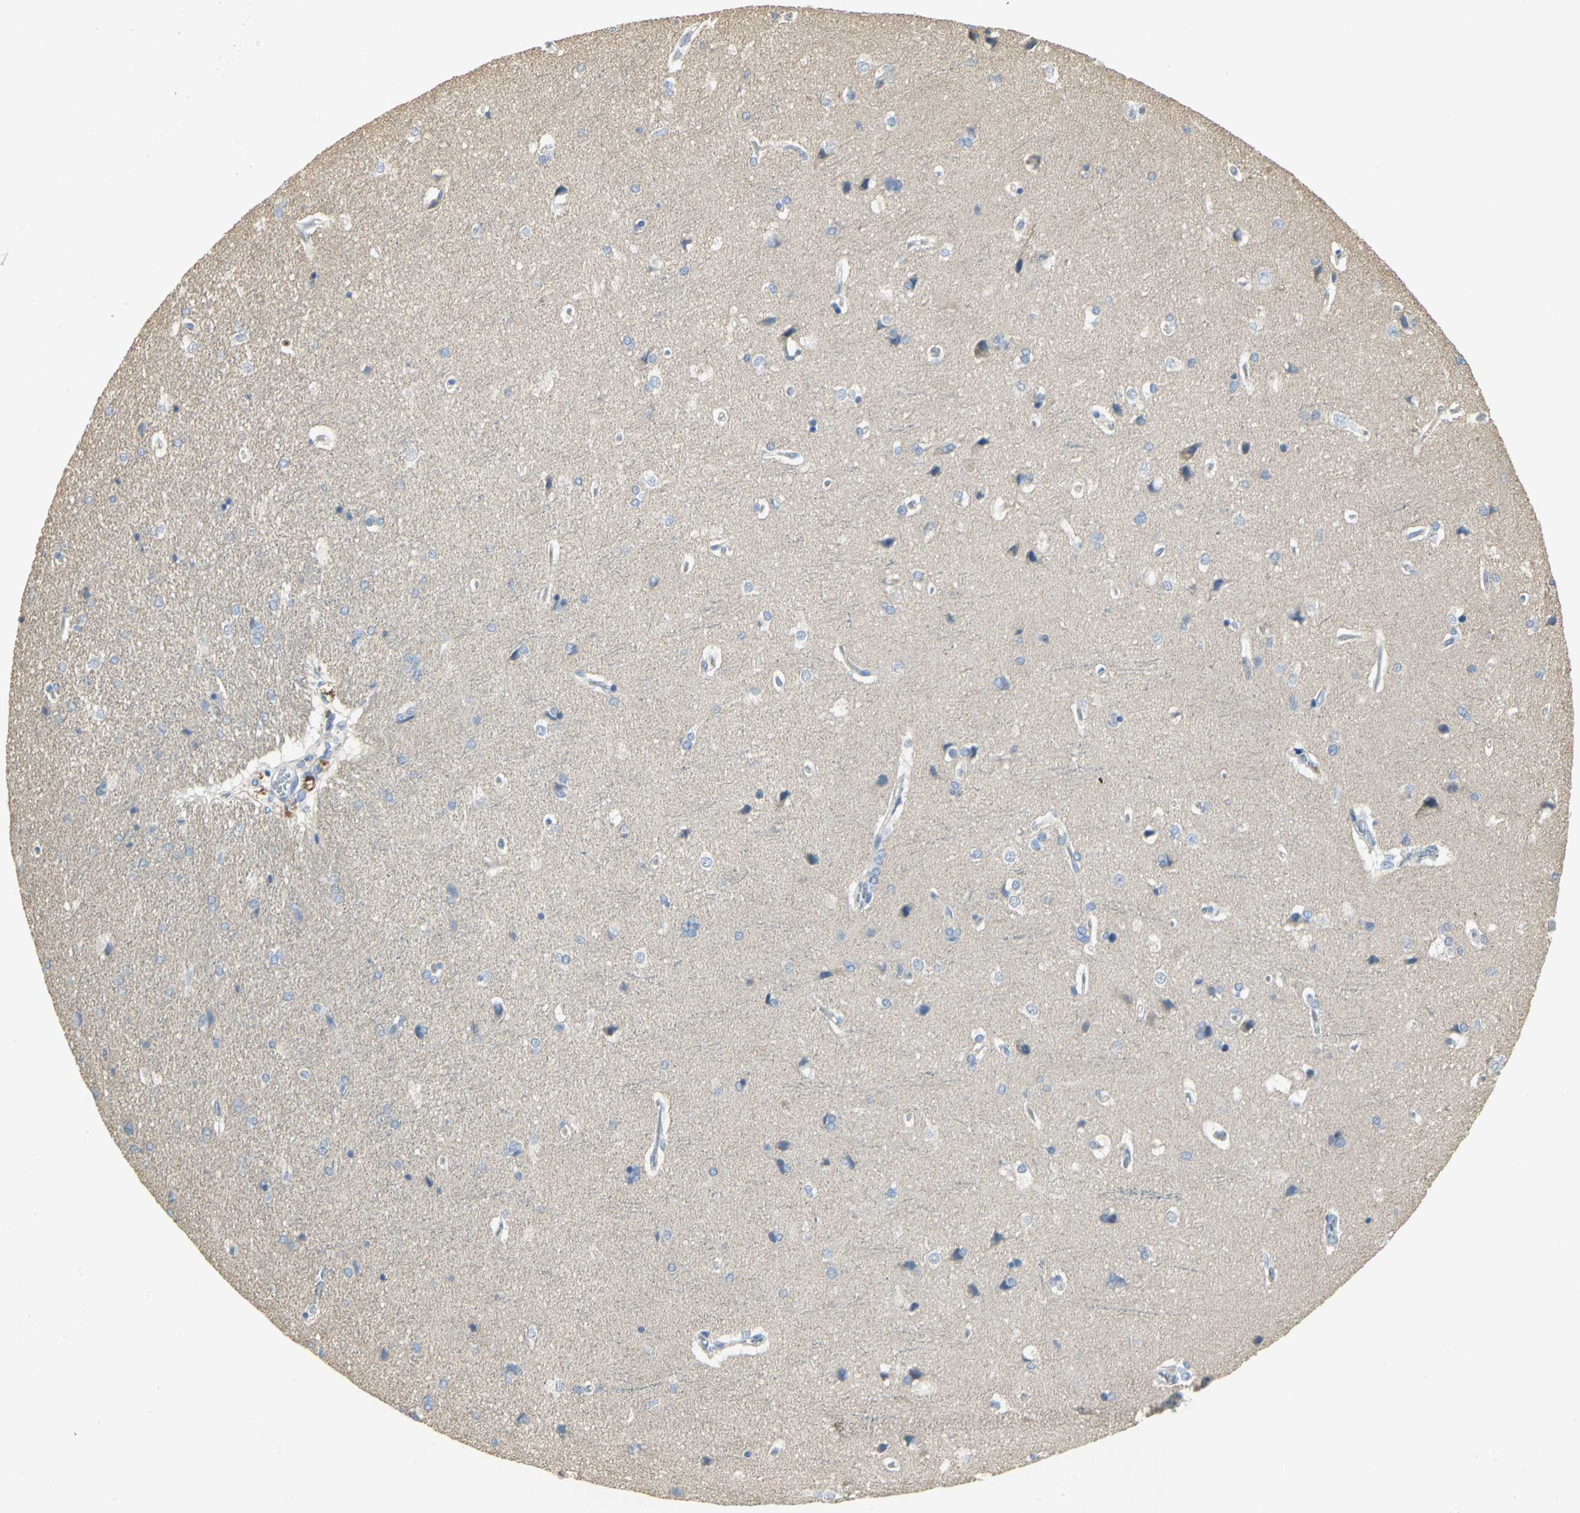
{"staining": {"intensity": "negative", "quantity": "none", "location": "none"}, "tissue": "cerebral cortex", "cell_type": "Endothelial cells", "image_type": "normal", "snomed": [{"axis": "morphology", "description": "Normal tissue, NOS"}, {"axis": "topography", "description": "Cerebral cortex"}], "caption": "DAB (3,3'-diaminobenzidine) immunohistochemical staining of normal human cerebral cortex shows no significant positivity in endothelial cells.", "gene": "DLGAP5", "patient": {"sex": "male", "age": 62}}